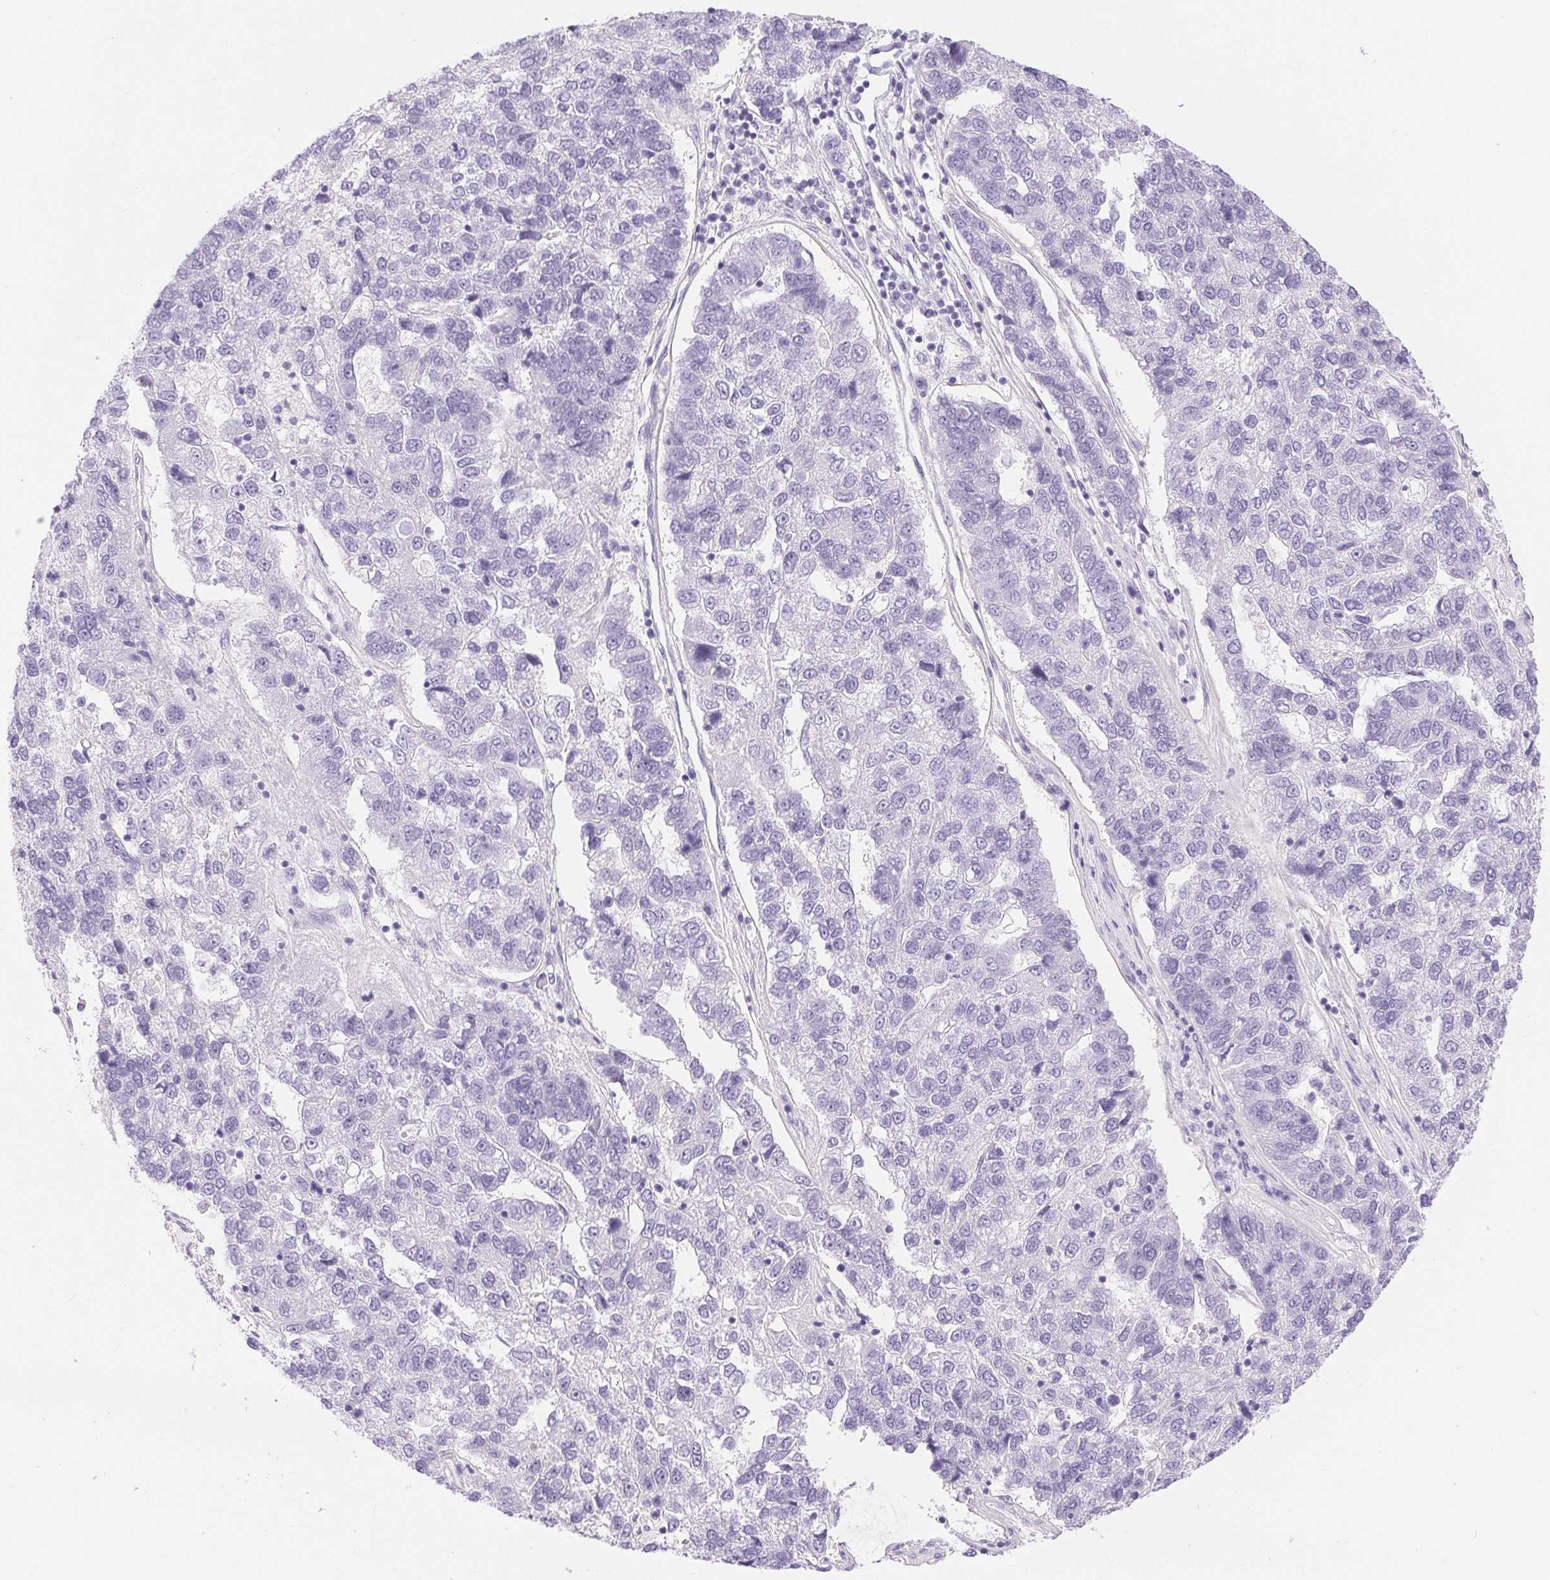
{"staining": {"intensity": "negative", "quantity": "none", "location": "none"}, "tissue": "pancreatic cancer", "cell_type": "Tumor cells", "image_type": "cancer", "snomed": [{"axis": "morphology", "description": "Adenocarcinoma, NOS"}, {"axis": "topography", "description": "Pancreas"}], "caption": "Immunohistochemistry photomicrograph of human pancreatic cancer stained for a protein (brown), which shows no expression in tumor cells.", "gene": "XDH", "patient": {"sex": "female", "age": 61}}